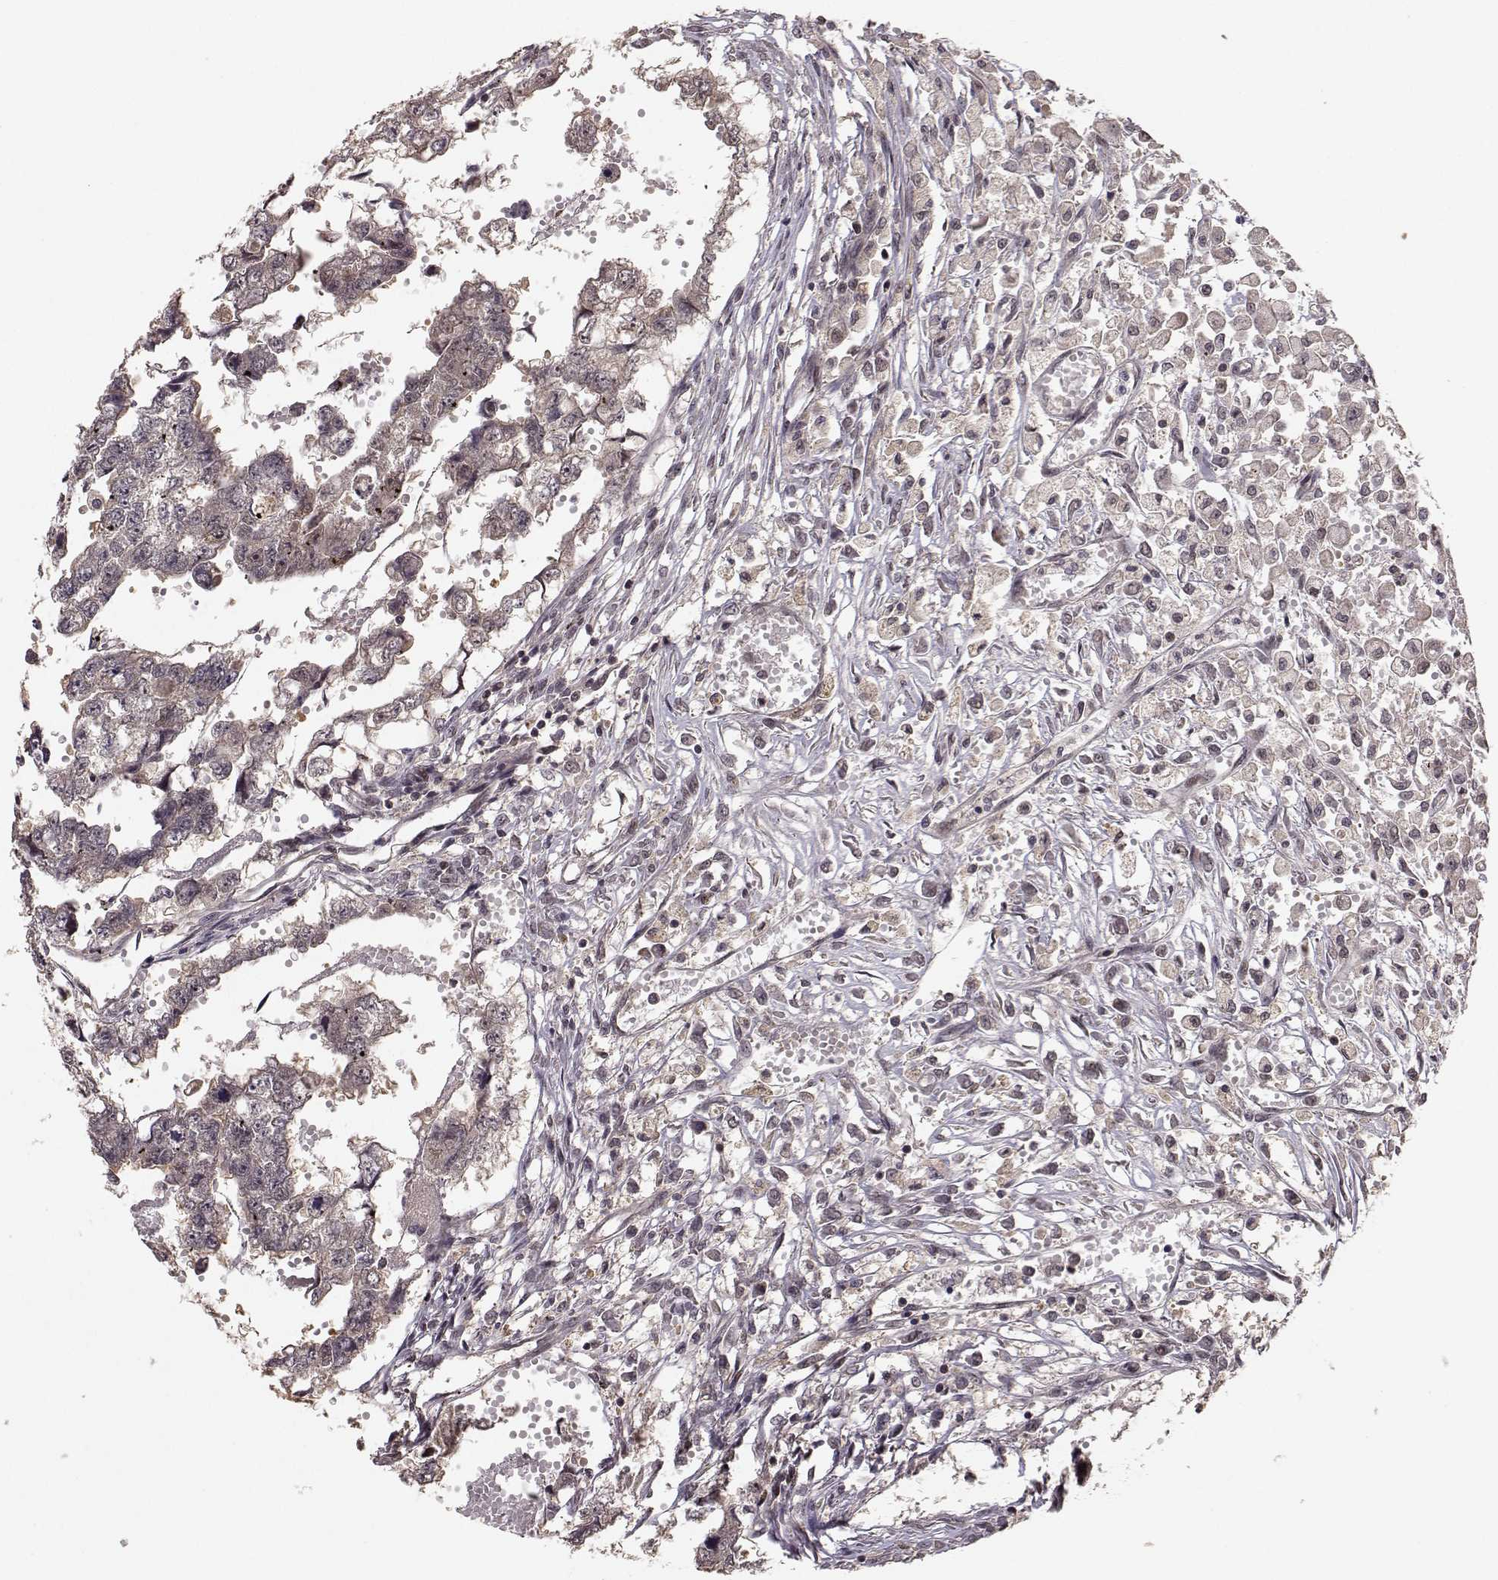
{"staining": {"intensity": "negative", "quantity": "none", "location": "none"}, "tissue": "testis cancer", "cell_type": "Tumor cells", "image_type": "cancer", "snomed": [{"axis": "morphology", "description": "Carcinoma, Embryonal, NOS"}, {"axis": "morphology", "description": "Teratoma, malignant, NOS"}, {"axis": "topography", "description": "Testis"}], "caption": "Immunohistochemistry (IHC) histopathology image of testis cancer stained for a protein (brown), which shows no staining in tumor cells.", "gene": "PLEKHG3", "patient": {"sex": "male", "age": 44}}